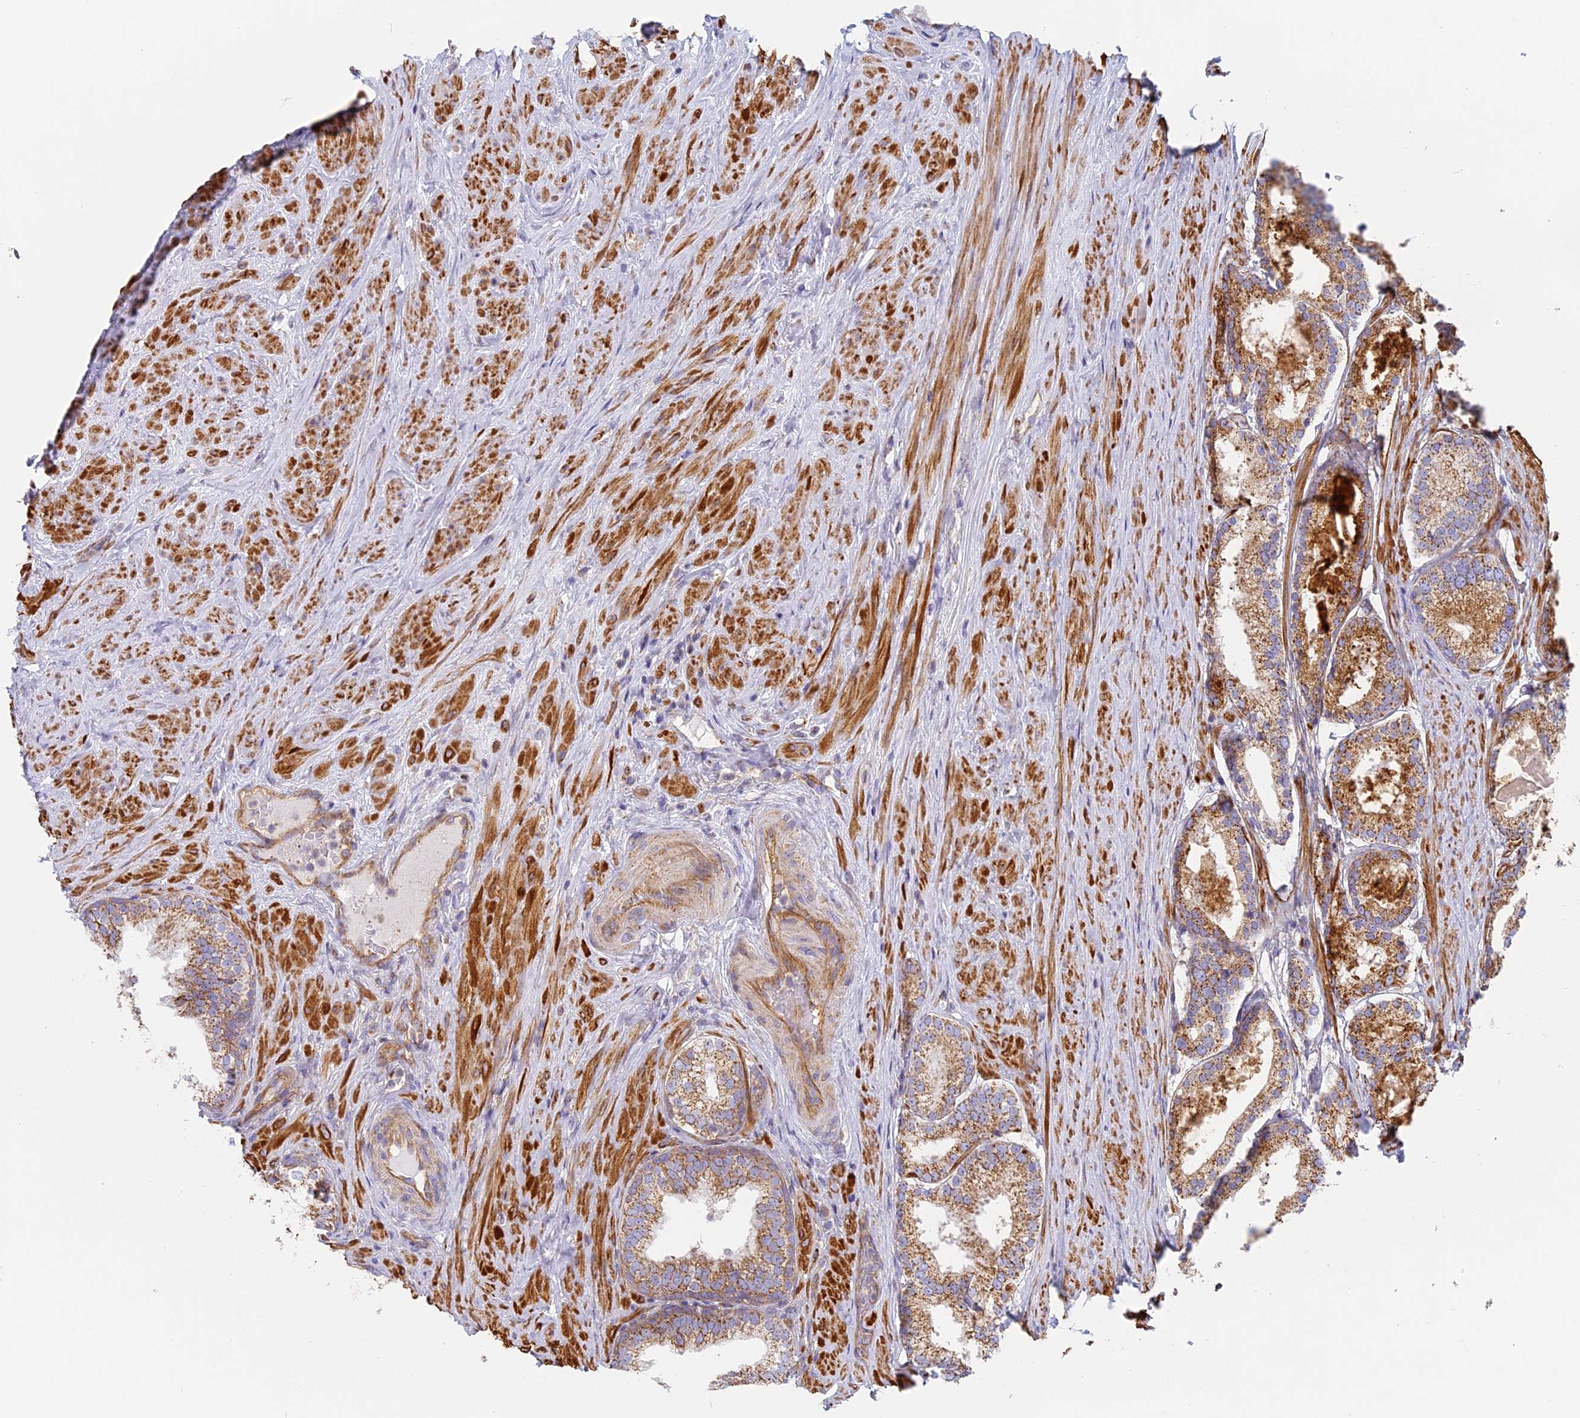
{"staining": {"intensity": "moderate", "quantity": ">75%", "location": "cytoplasmic/membranous"}, "tissue": "prostate cancer", "cell_type": "Tumor cells", "image_type": "cancer", "snomed": [{"axis": "morphology", "description": "Adenocarcinoma, Low grade"}, {"axis": "topography", "description": "Prostate"}], "caption": "Immunohistochemical staining of human prostate low-grade adenocarcinoma exhibits medium levels of moderate cytoplasmic/membranous protein expression in about >75% of tumor cells. (IHC, brightfield microscopy, high magnification).", "gene": "DDA1", "patient": {"sex": "male", "age": 68}}